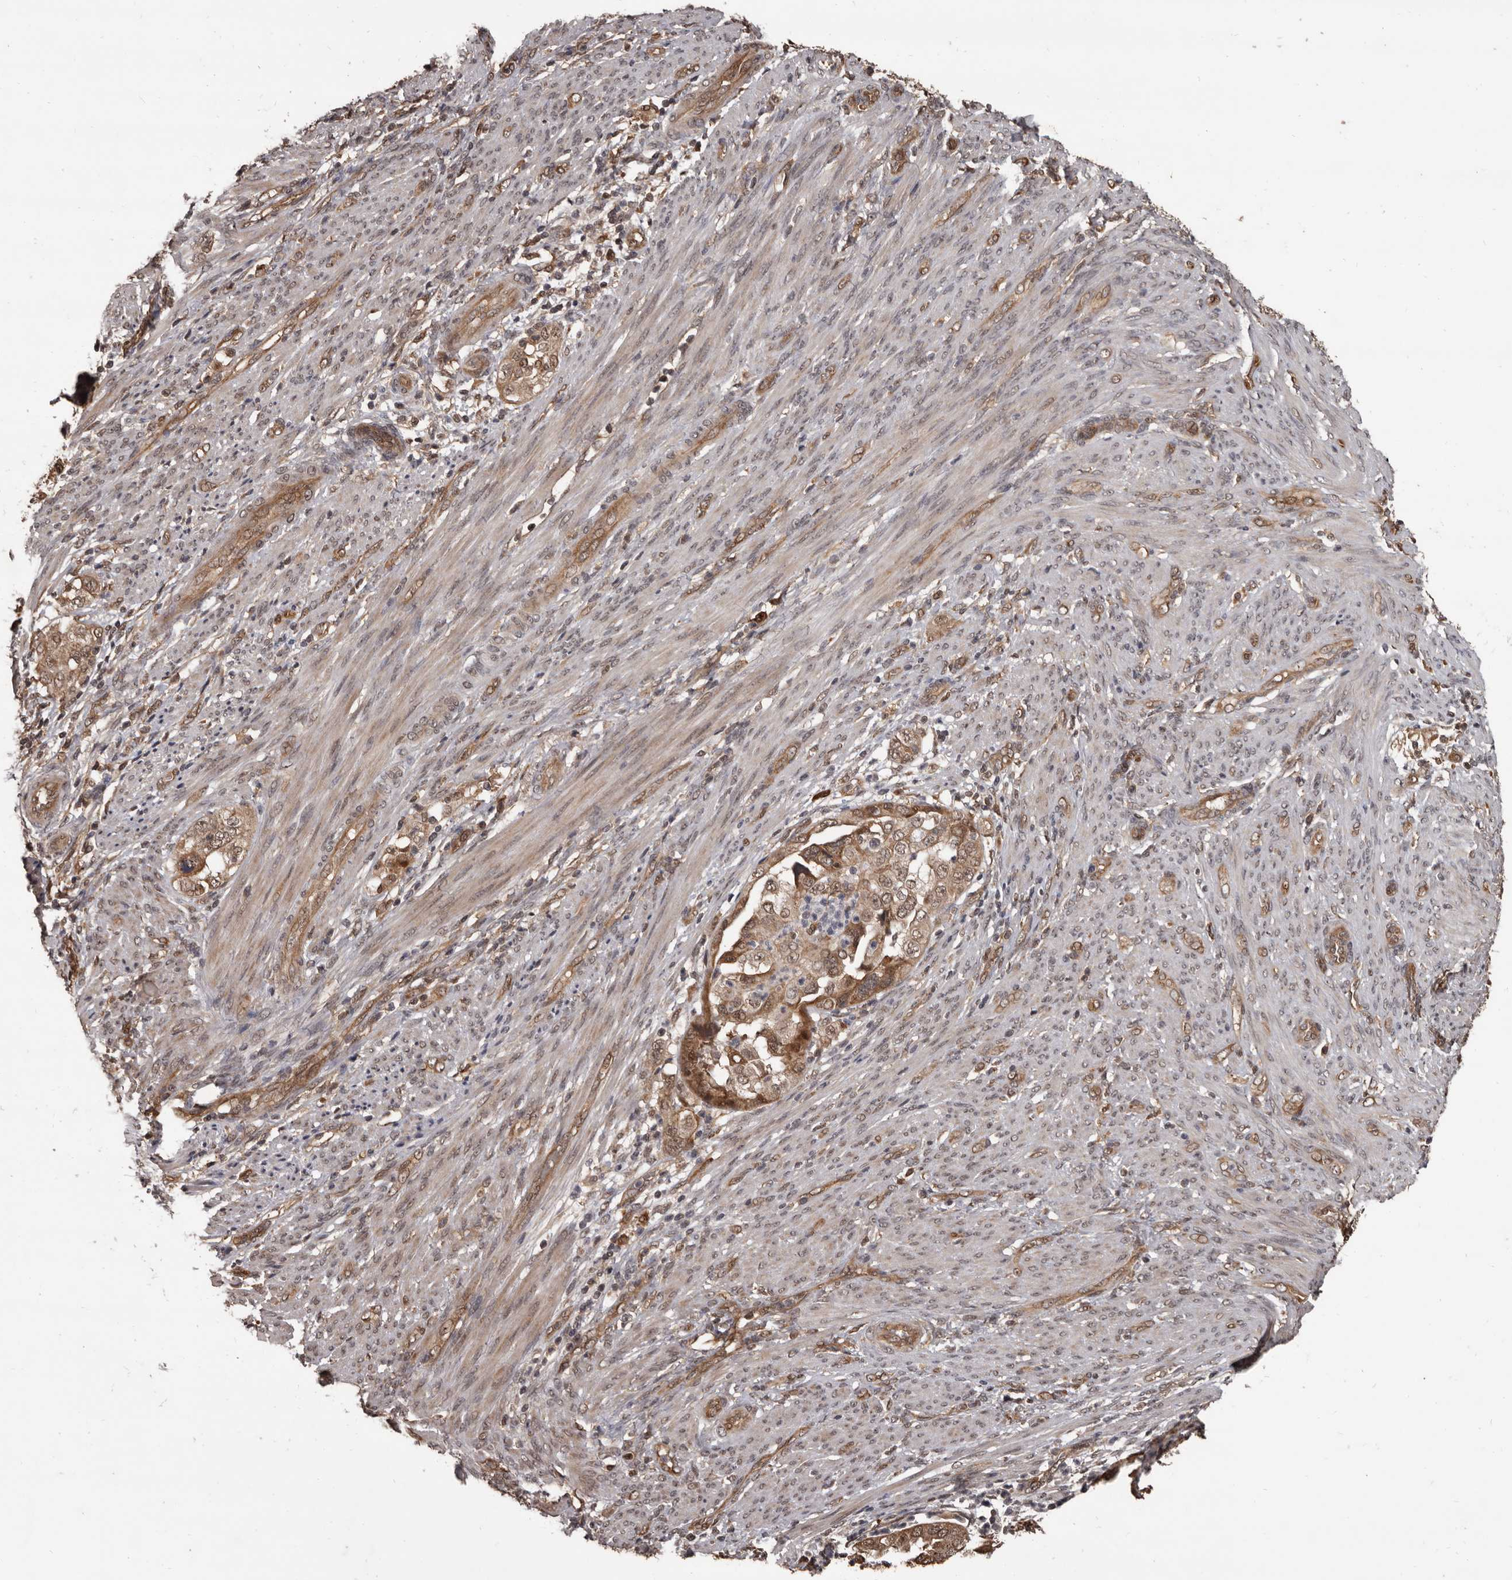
{"staining": {"intensity": "moderate", "quantity": ">75%", "location": "cytoplasmic/membranous,nuclear"}, "tissue": "endometrial cancer", "cell_type": "Tumor cells", "image_type": "cancer", "snomed": [{"axis": "morphology", "description": "Adenocarcinoma, NOS"}, {"axis": "topography", "description": "Endometrium"}], "caption": "IHC of endometrial adenocarcinoma exhibits medium levels of moderate cytoplasmic/membranous and nuclear positivity in about >75% of tumor cells.", "gene": "AHR", "patient": {"sex": "female", "age": 85}}